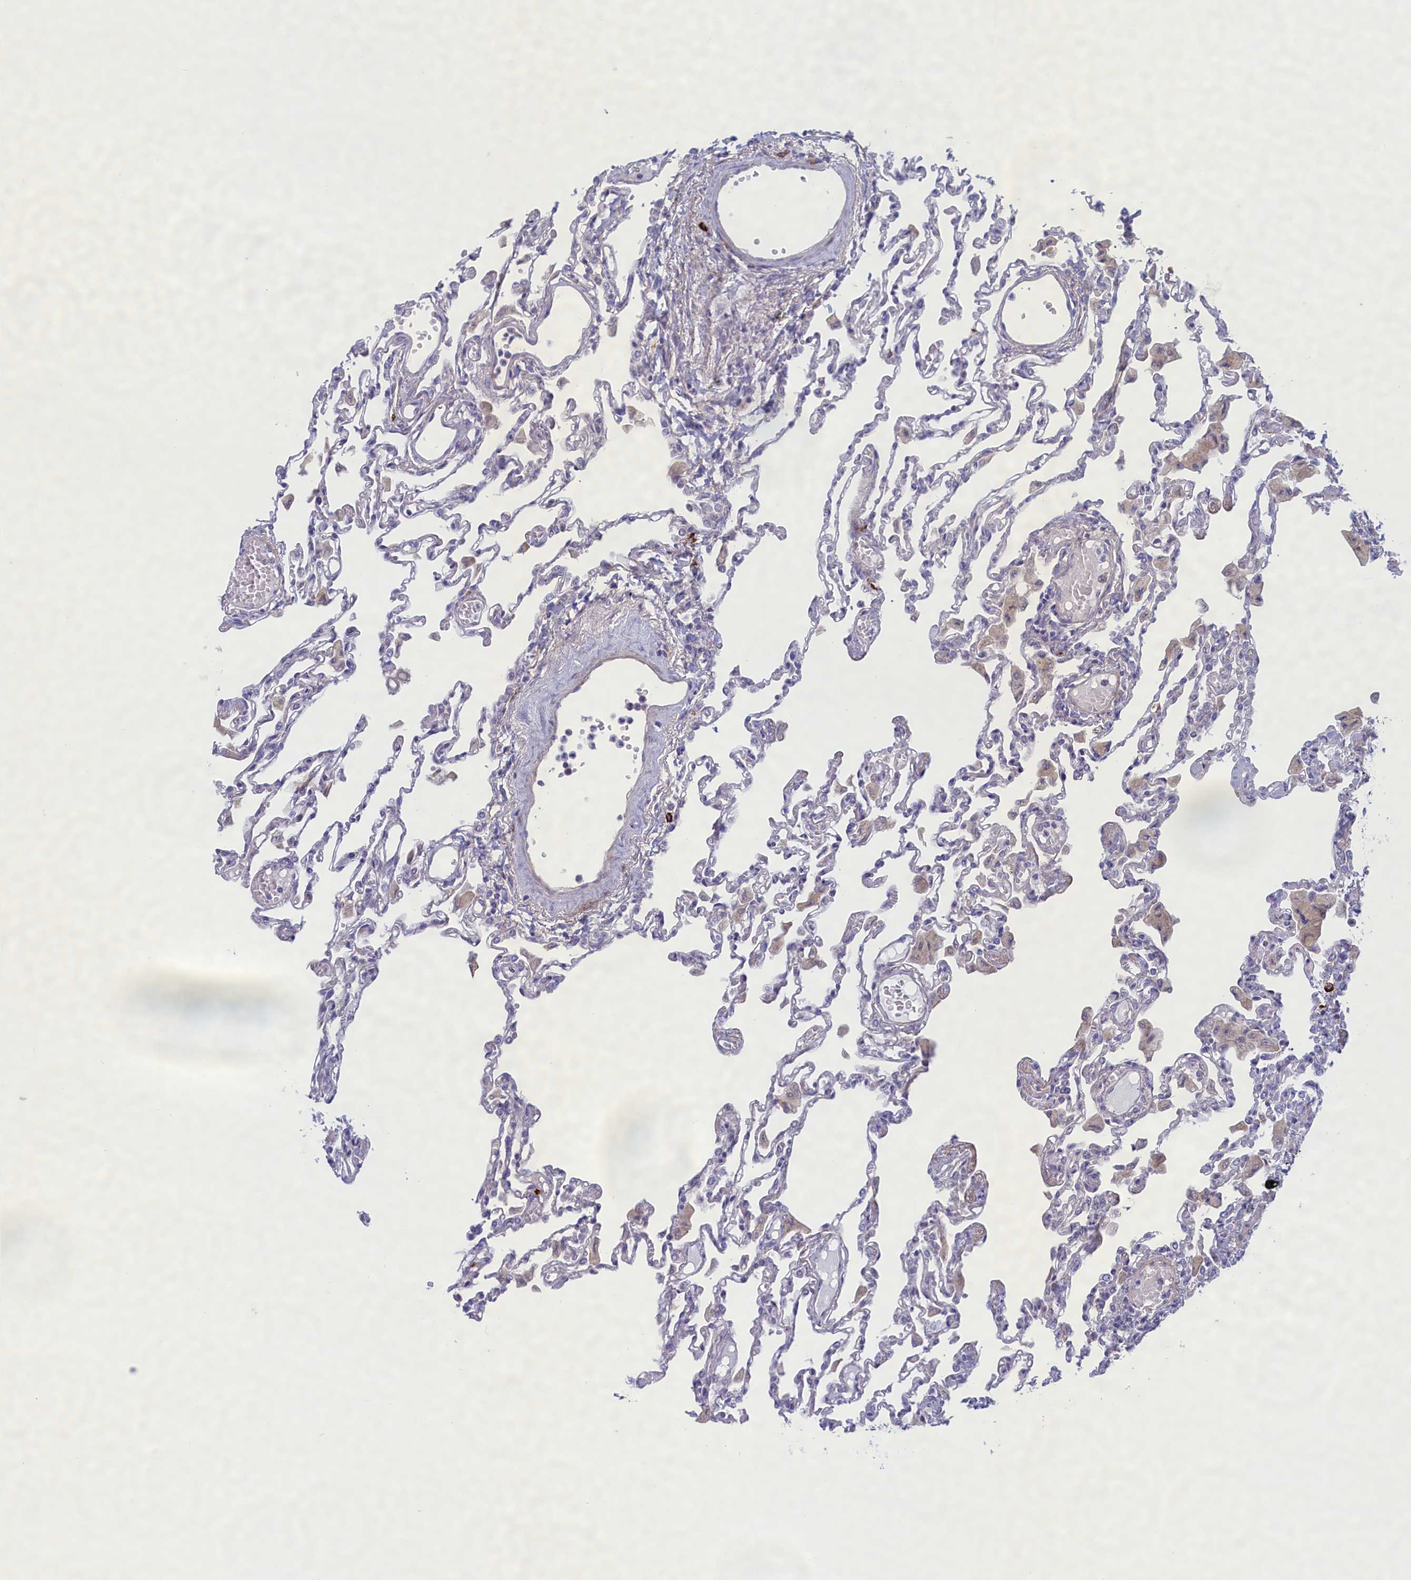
{"staining": {"intensity": "moderate", "quantity": "<25%", "location": "cytoplasmic/membranous"}, "tissue": "lung", "cell_type": "Alveolar cells", "image_type": "normal", "snomed": [{"axis": "morphology", "description": "Normal tissue, NOS"}, {"axis": "topography", "description": "Bronchus"}, {"axis": "topography", "description": "Lung"}], "caption": "A high-resolution histopathology image shows IHC staining of normal lung, which exhibits moderate cytoplasmic/membranous positivity in about <25% of alveolar cells.", "gene": "MPV17L2", "patient": {"sex": "female", "age": 49}}